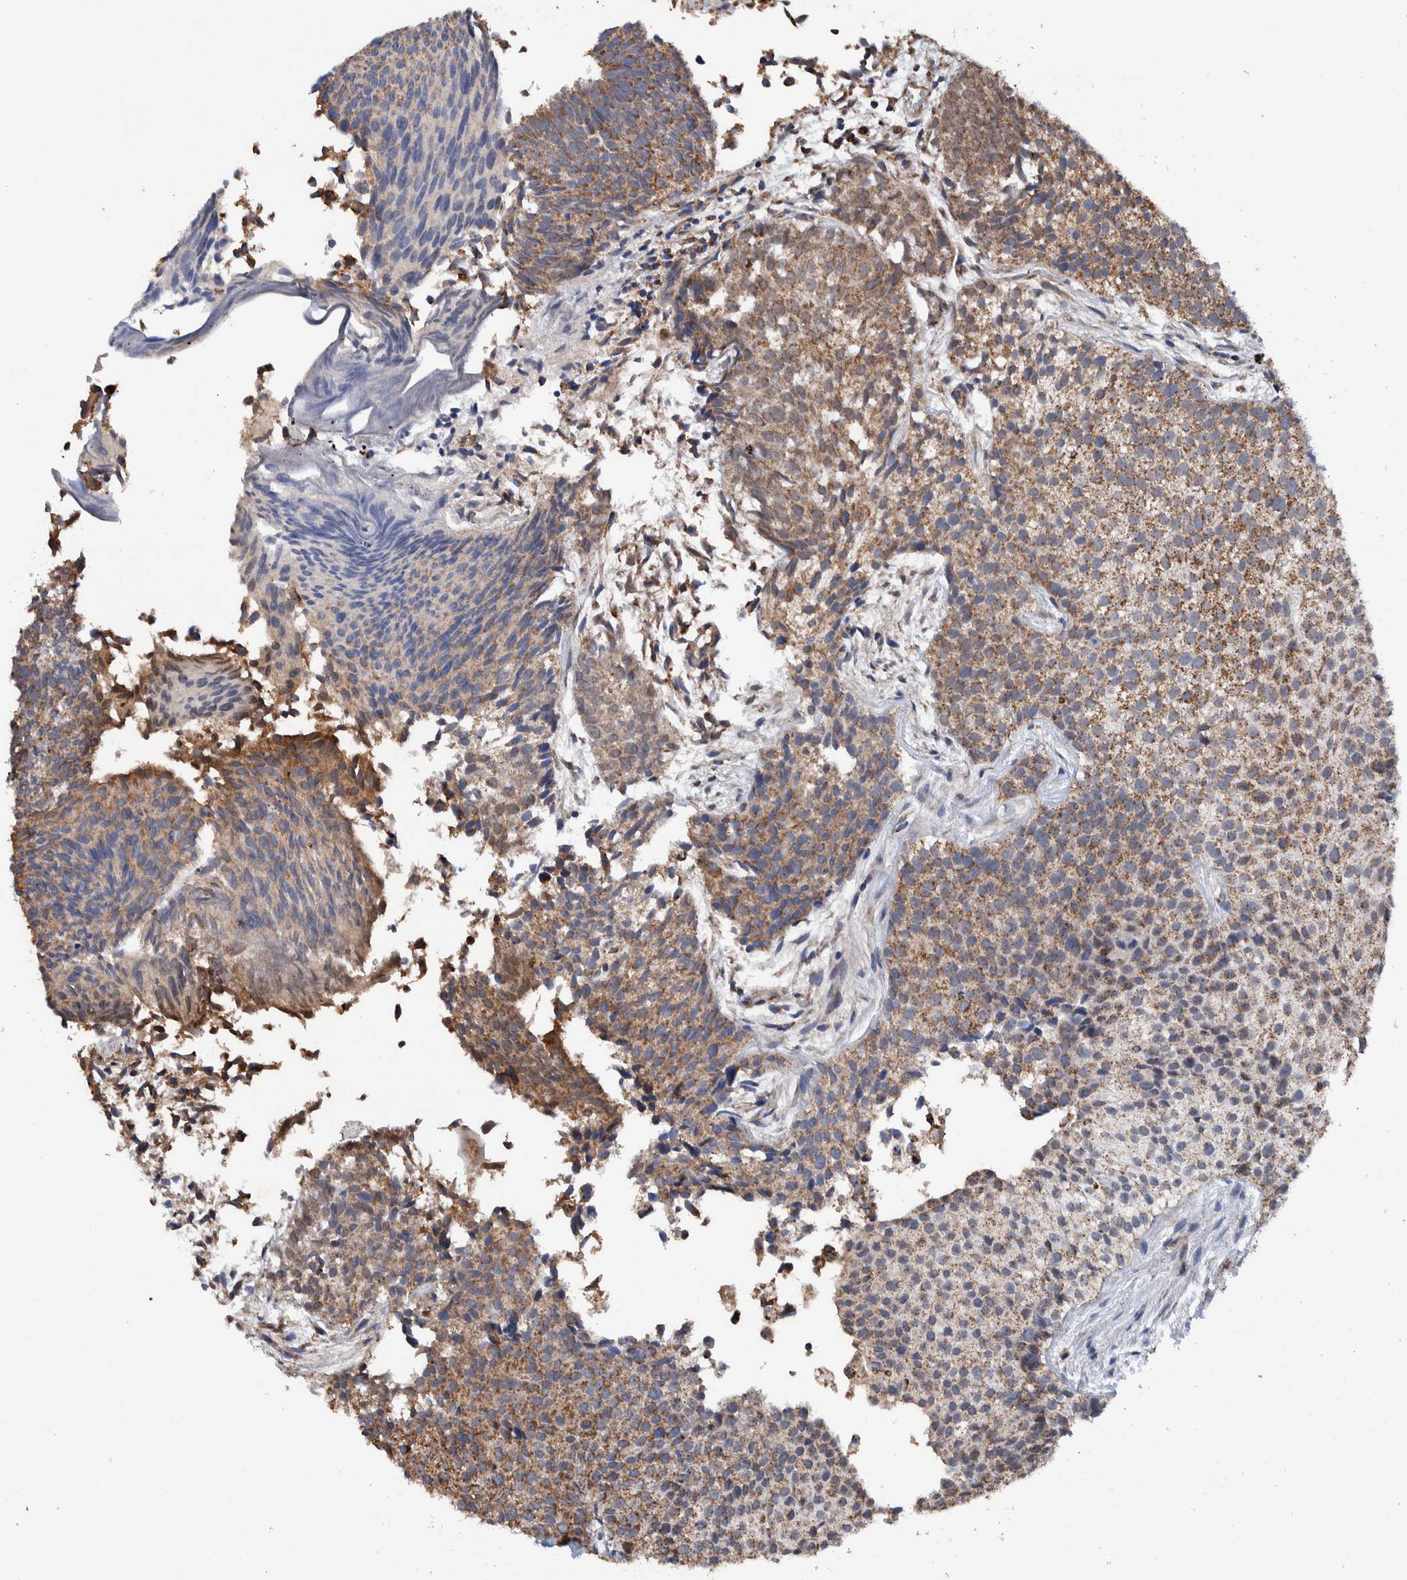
{"staining": {"intensity": "moderate", "quantity": ">75%", "location": "cytoplasmic/membranous"}, "tissue": "urothelial cancer", "cell_type": "Tumor cells", "image_type": "cancer", "snomed": [{"axis": "morphology", "description": "Urothelial carcinoma, Low grade"}, {"axis": "topography", "description": "Urinary bladder"}], "caption": "Low-grade urothelial carcinoma stained with a protein marker exhibits moderate staining in tumor cells.", "gene": "DECR1", "patient": {"sex": "male", "age": 86}}